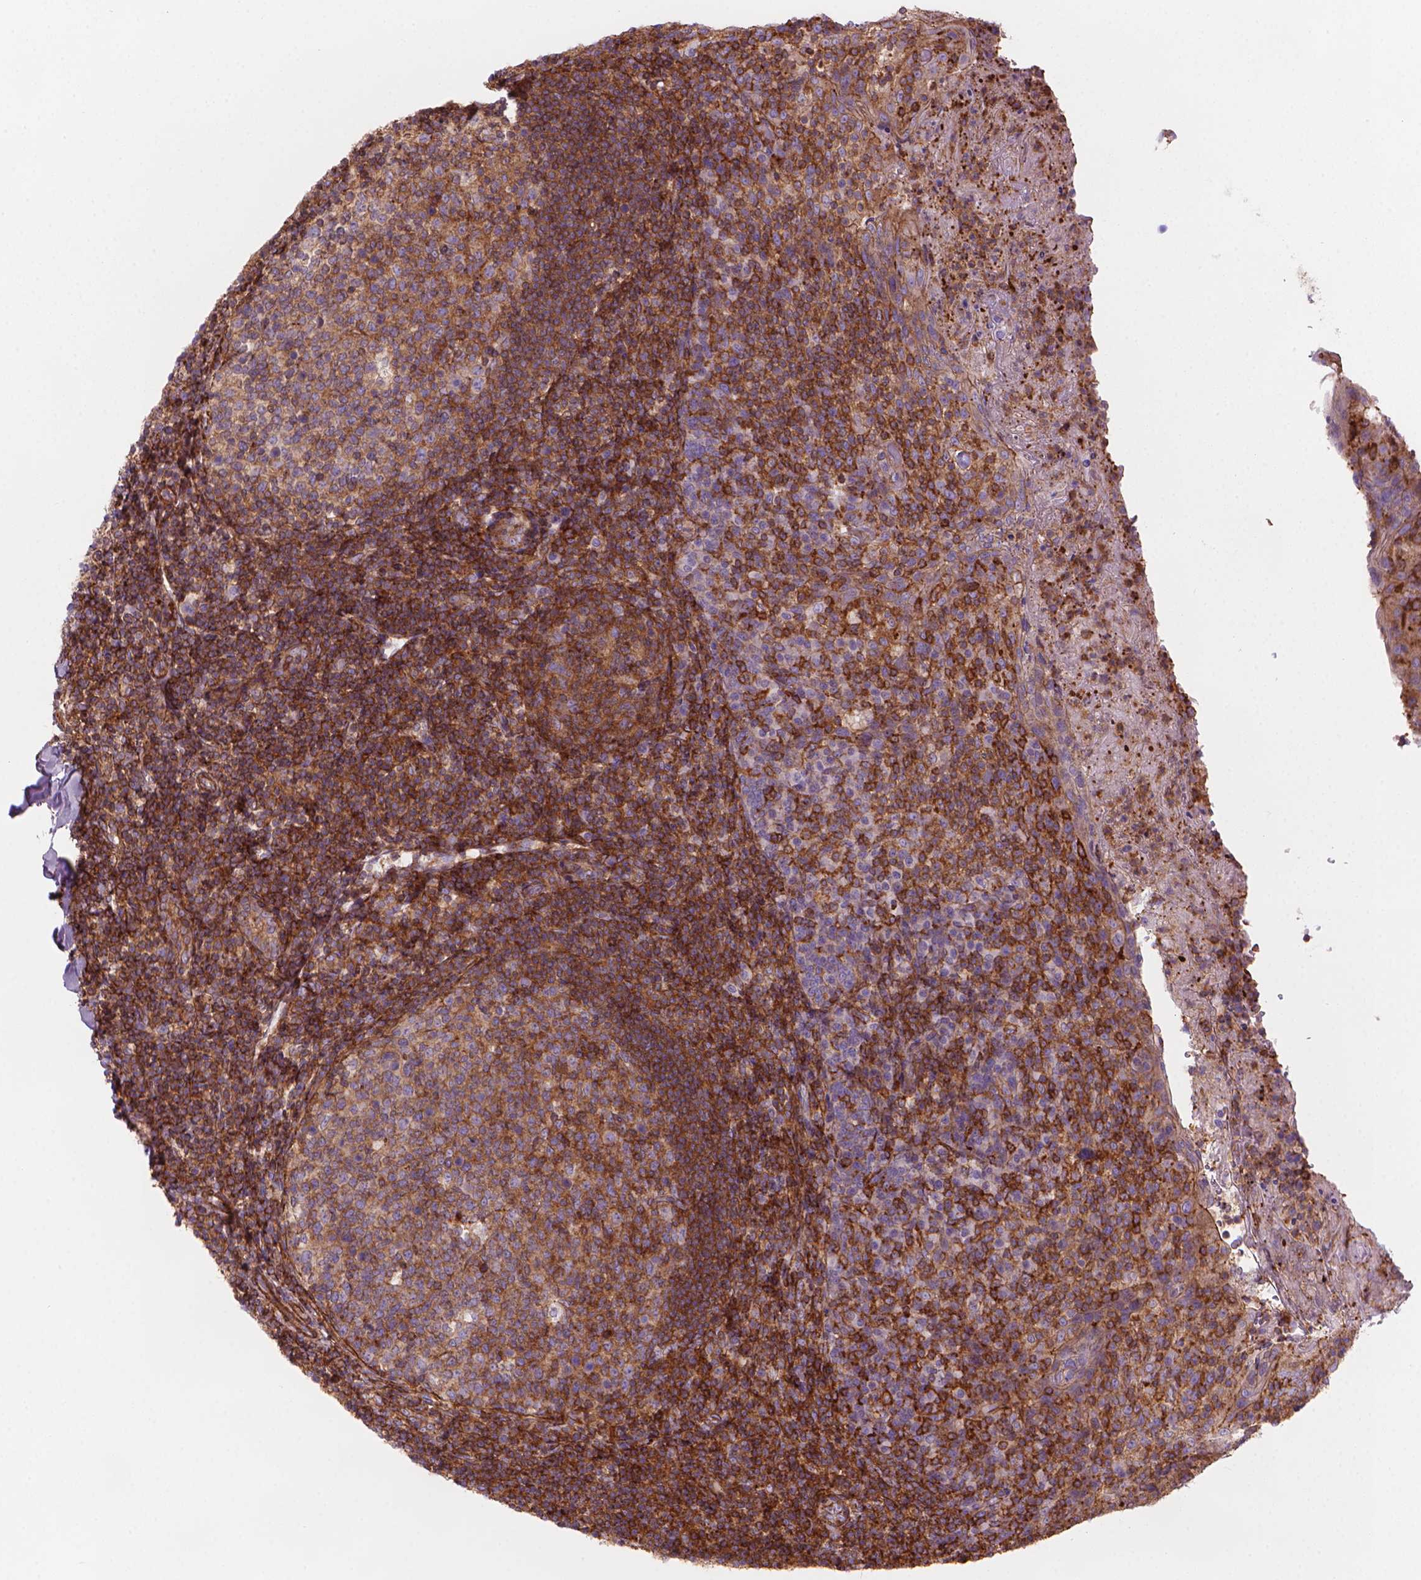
{"staining": {"intensity": "moderate", "quantity": ">75%", "location": "cytoplasmic/membranous"}, "tissue": "tonsil", "cell_type": "Germinal center cells", "image_type": "normal", "snomed": [{"axis": "morphology", "description": "Normal tissue, NOS"}, {"axis": "topography", "description": "Tonsil"}], "caption": "Protein positivity by immunohistochemistry demonstrates moderate cytoplasmic/membranous expression in approximately >75% of germinal center cells in unremarkable tonsil. The protein is shown in brown color, while the nuclei are stained blue.", "gene": "PATJ", "patient": {"sex": "female", "age": 10}}